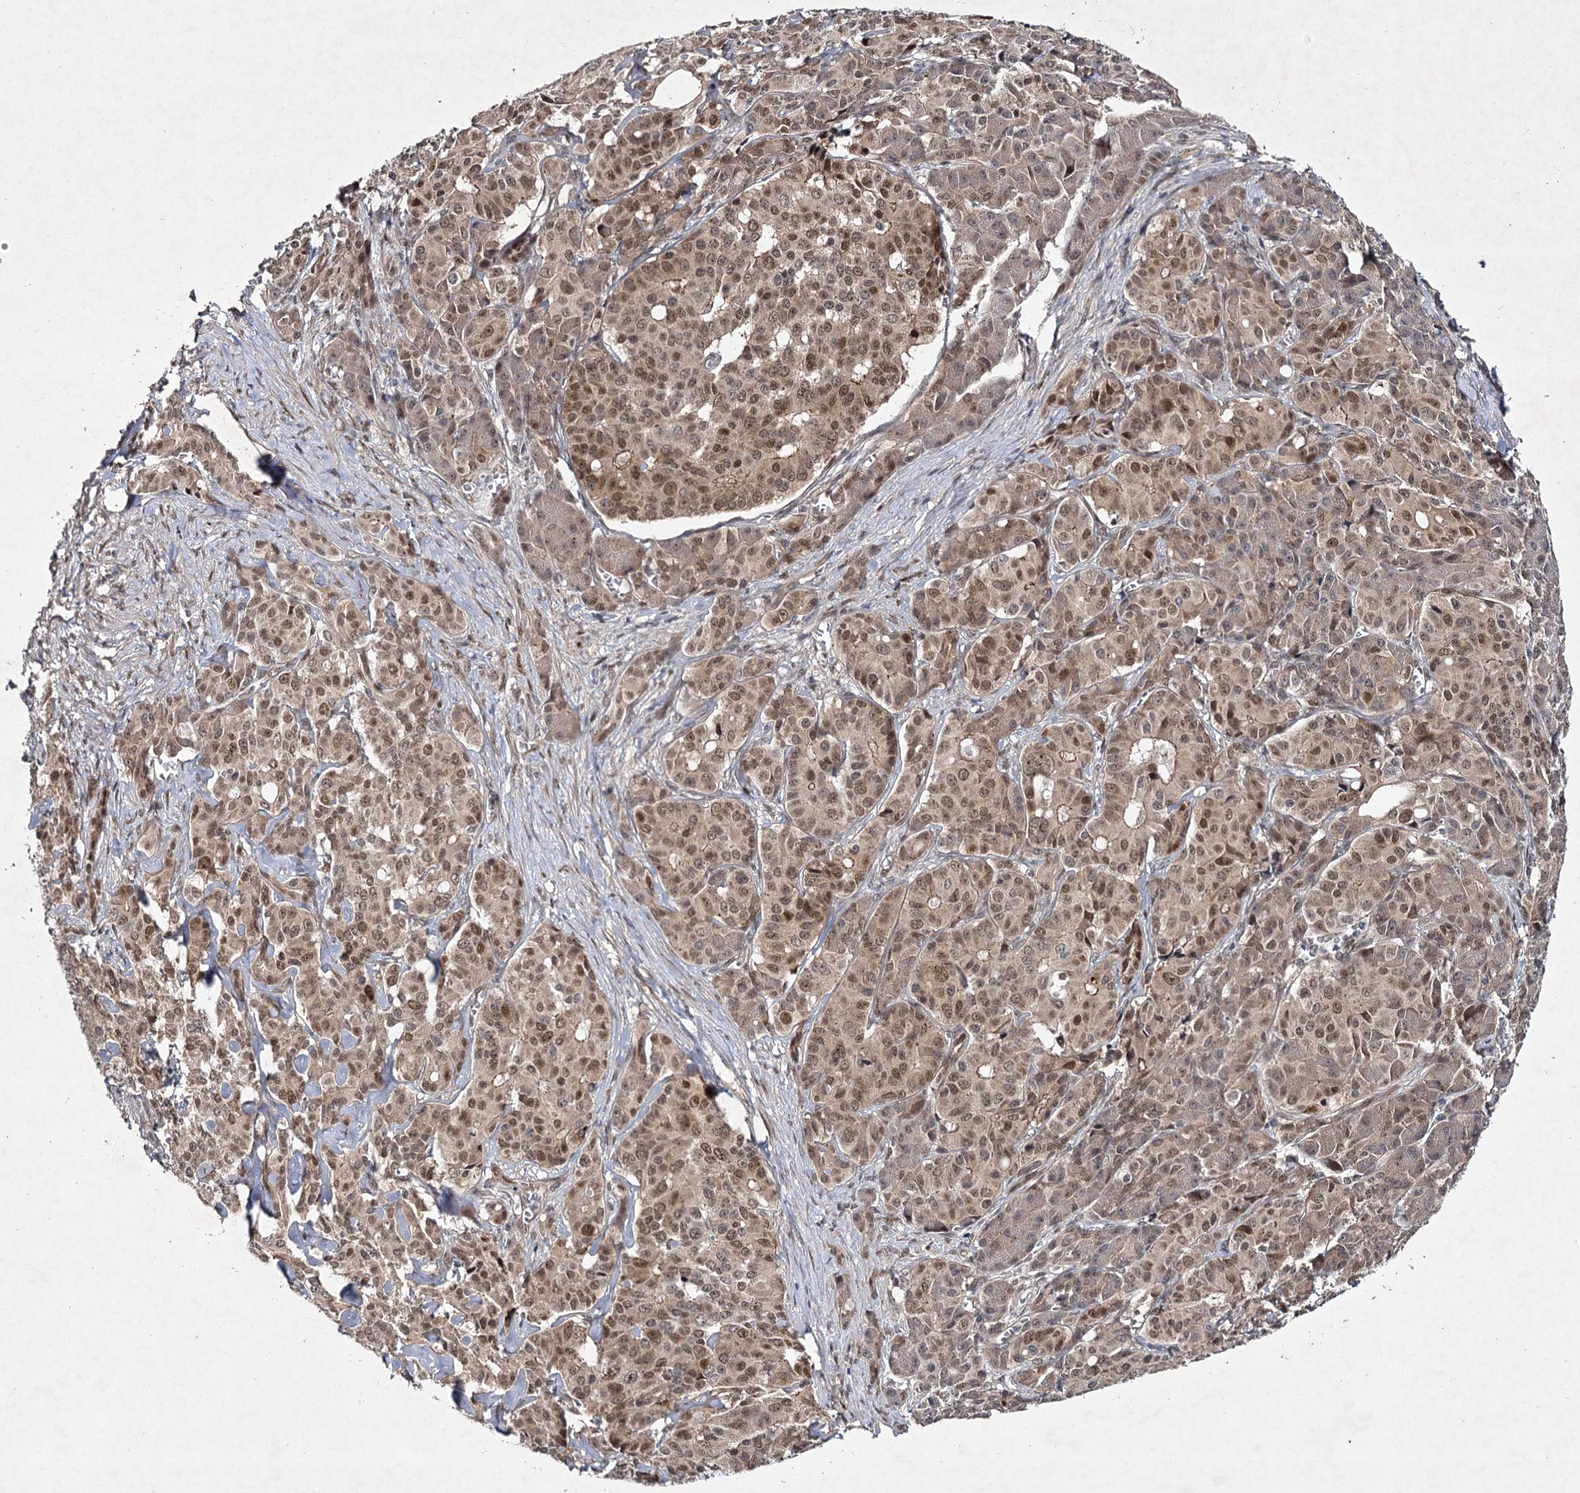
{"staining": {"intensity": "moderate", "quantity": ">75%", "location": "cytoplasmic/membranous,nuclear"}, "tissue": "pancreatic cancer", "cell_type": "Tumor cells", "image_type": "cancer", "snomed": [{"axis": "morphology", "description": "Adenocarcinoma, NOS"}, {"axis": "topography", "description": "Pancreas"}], "caption": "Protein expression by IHC shows moderate cytoplasmic/membranous and nuclear positivity in approximately >75% of tumor cells in adenocarcinoma (pancreatic). (brown staining indicates protein expression, while blue staining denotes nuclei).", "gene": "DCUN1D4", "patient": {"sex": "female", "age": 74}}